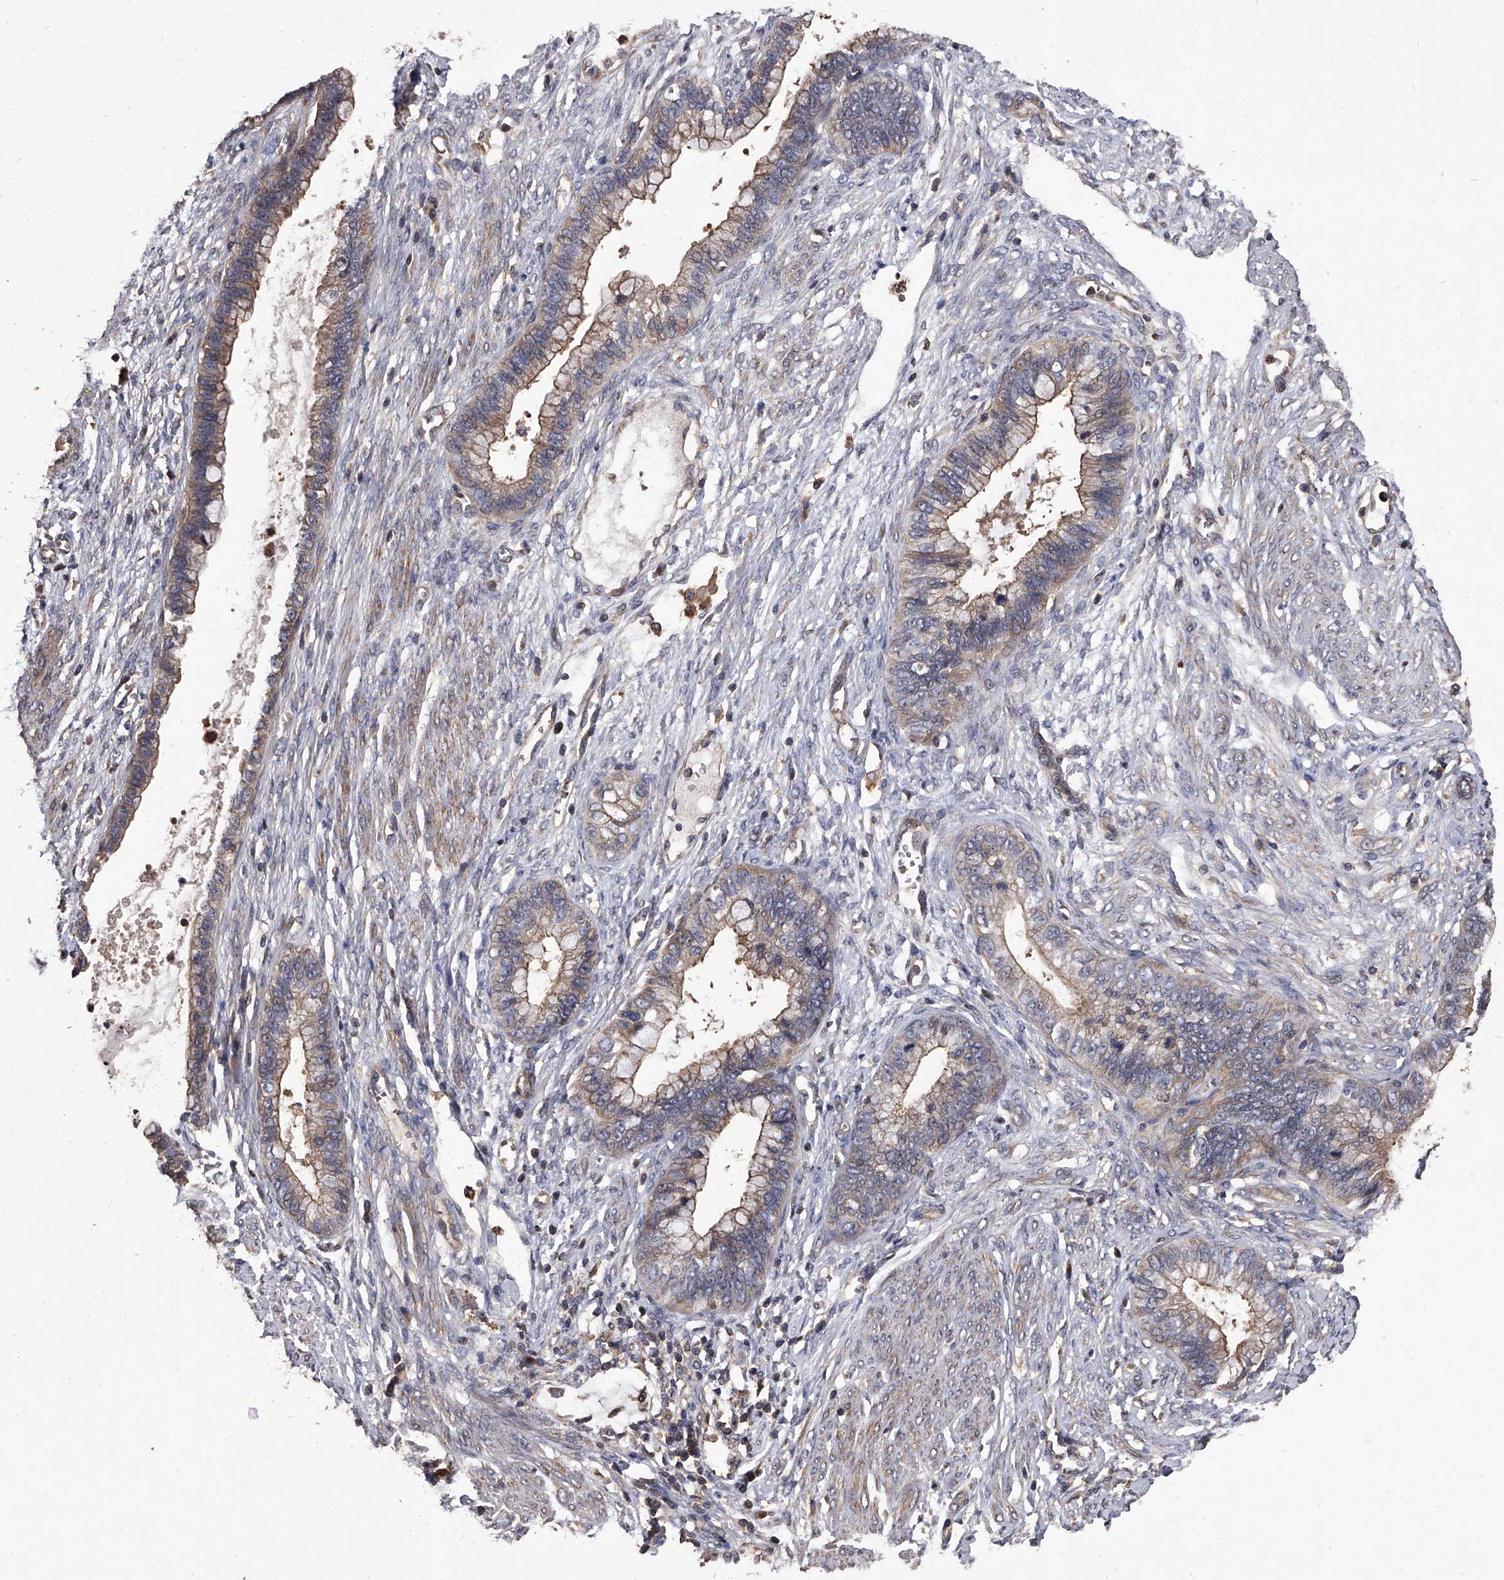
{"staining": {"intensity": "weak", "quantity": "25%-75%", "location": "cytoplasmic/membranous"}, "tissue": "cervical cancer", "cell_type": "Tumor cells", "image_type": "cancer", "snomed": [{"axis": "morphology", "description": "Adenocarcinoma, NOS"}, {"axis": "topography", "description": "Cervix"}], "caption": "Weak cytoplasmic/membranous staining is present in approximately 25%-75% of tumor cells in cervical adenocarcinoma. (DAB (3,3'-diaminobenzidine) IHC with brightfield microscopy, high magnification).", "gene": "STK36", "patient": {"sex": "female", "age": 44}}